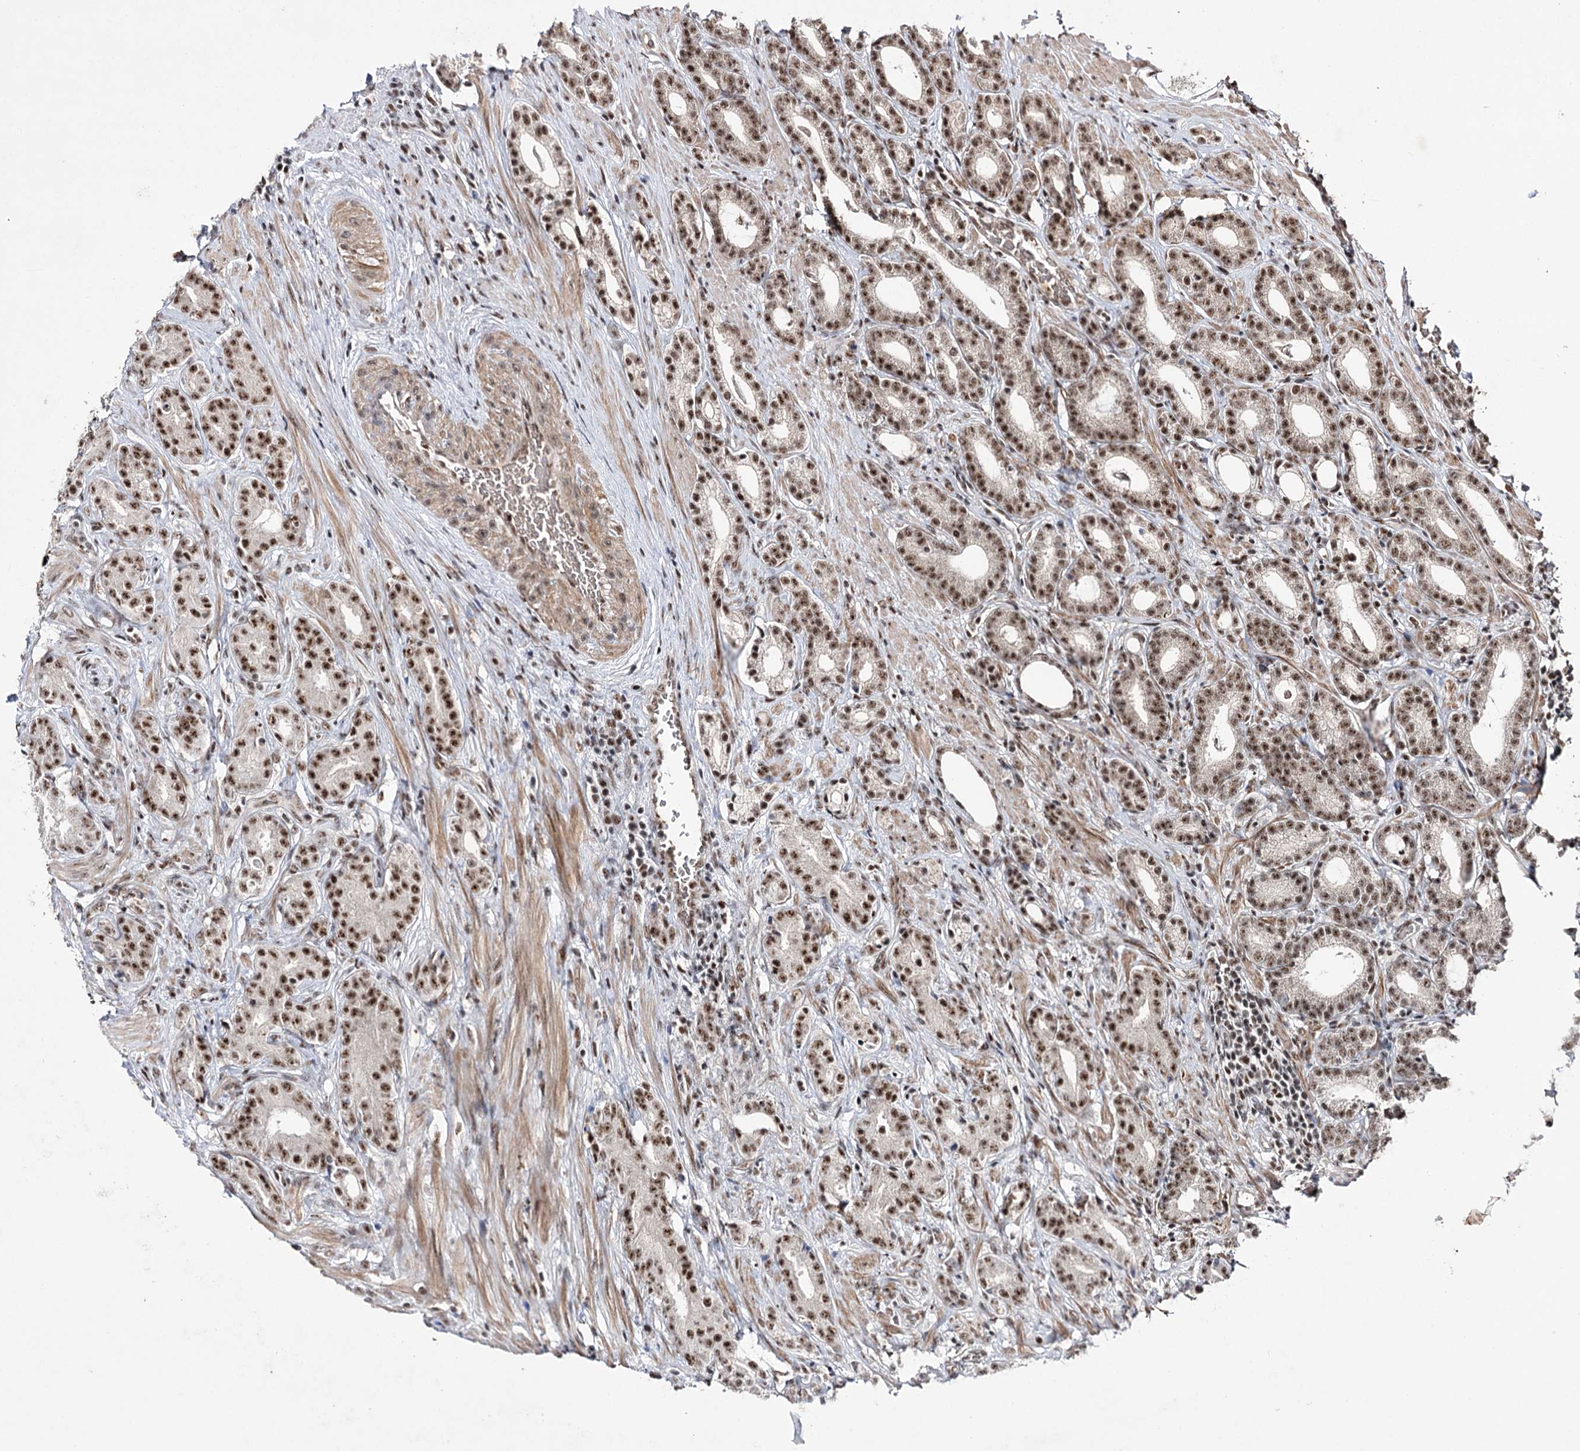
{"staining": {"intensity": "strong", "quantity": ">75%", "location": "nuclear"}, "tissue": "prostate cancer", "cell_type": "Tumor cells", "image_type": "cancer", "snomed": [{"axis": "morphology", "description": "Adenocarcinoma, Low grade"}, {"axis": "topography", "description": "Prostate"}], "caption": "IHC photomicrograph of prostate cancer stained for a protein (brown), which shows high levels of strong nuclear expression in about >75% of tumor cells.", "gene": "PRPF40A", "patient": {"sex": "male", "age": 71}}